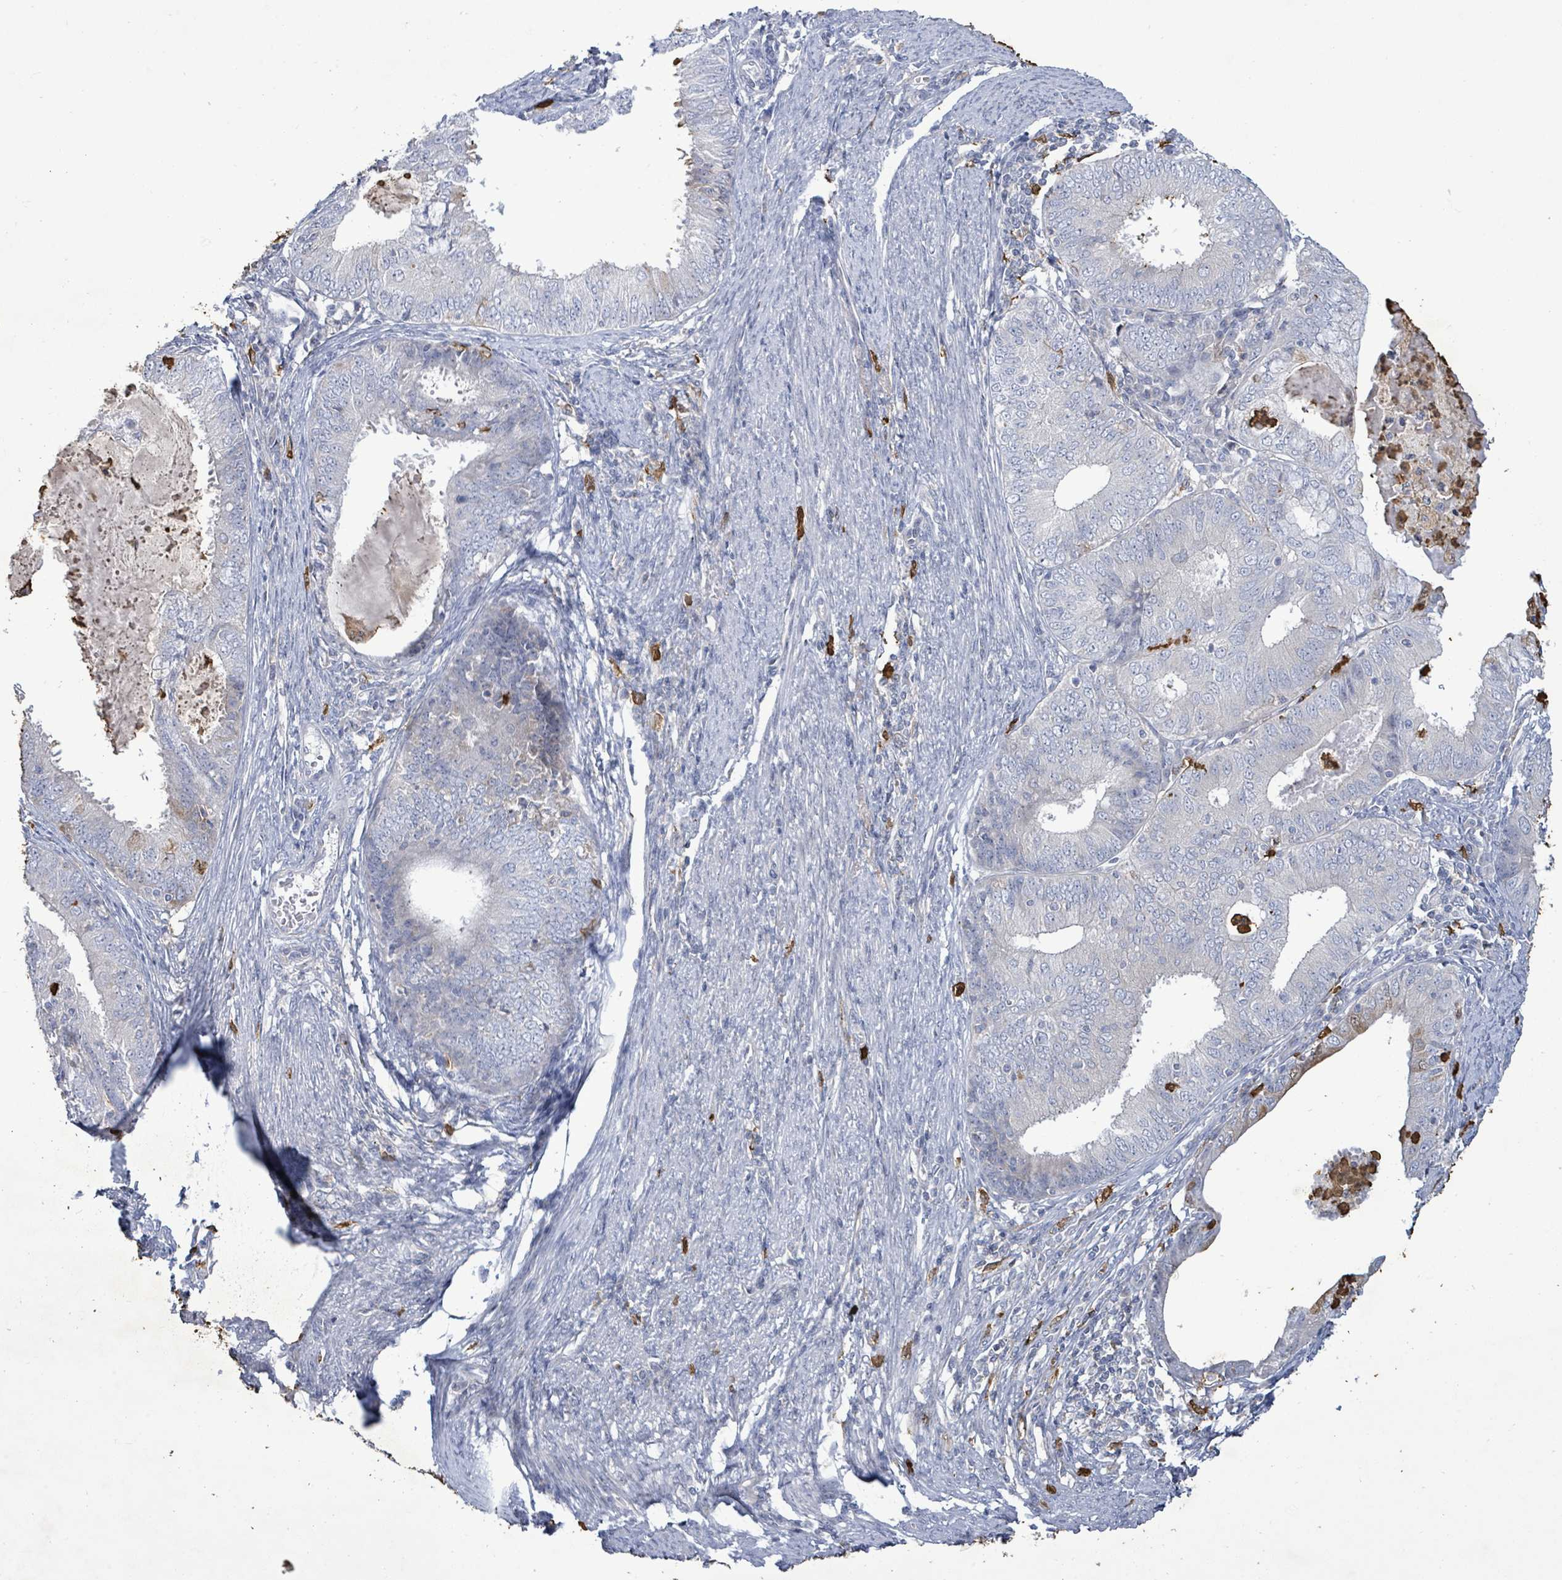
{"staining": {"intensity": "negative", "quantity": "none", "location": "none"}, "tissue": "endometrial cancer", "cell_type": "Tumor cells", "image_type": "cancer", "snomed": [{"axis": "morphology", "description": "Adenocarcinoma, NOS"}, {"axis": "topography", "description": "Endometrium"}], "caption": "High magnification brightfield microscopy of endometrial cancer (adenocarcinoma) stained with DAB (3,3'-diaminobenzidine) (brown) and counterstained with hematoxylin (blue): tumor cells show no significant expression.", "gene": "FAM210A", "patient": {"sex": "female", "age": 57}}